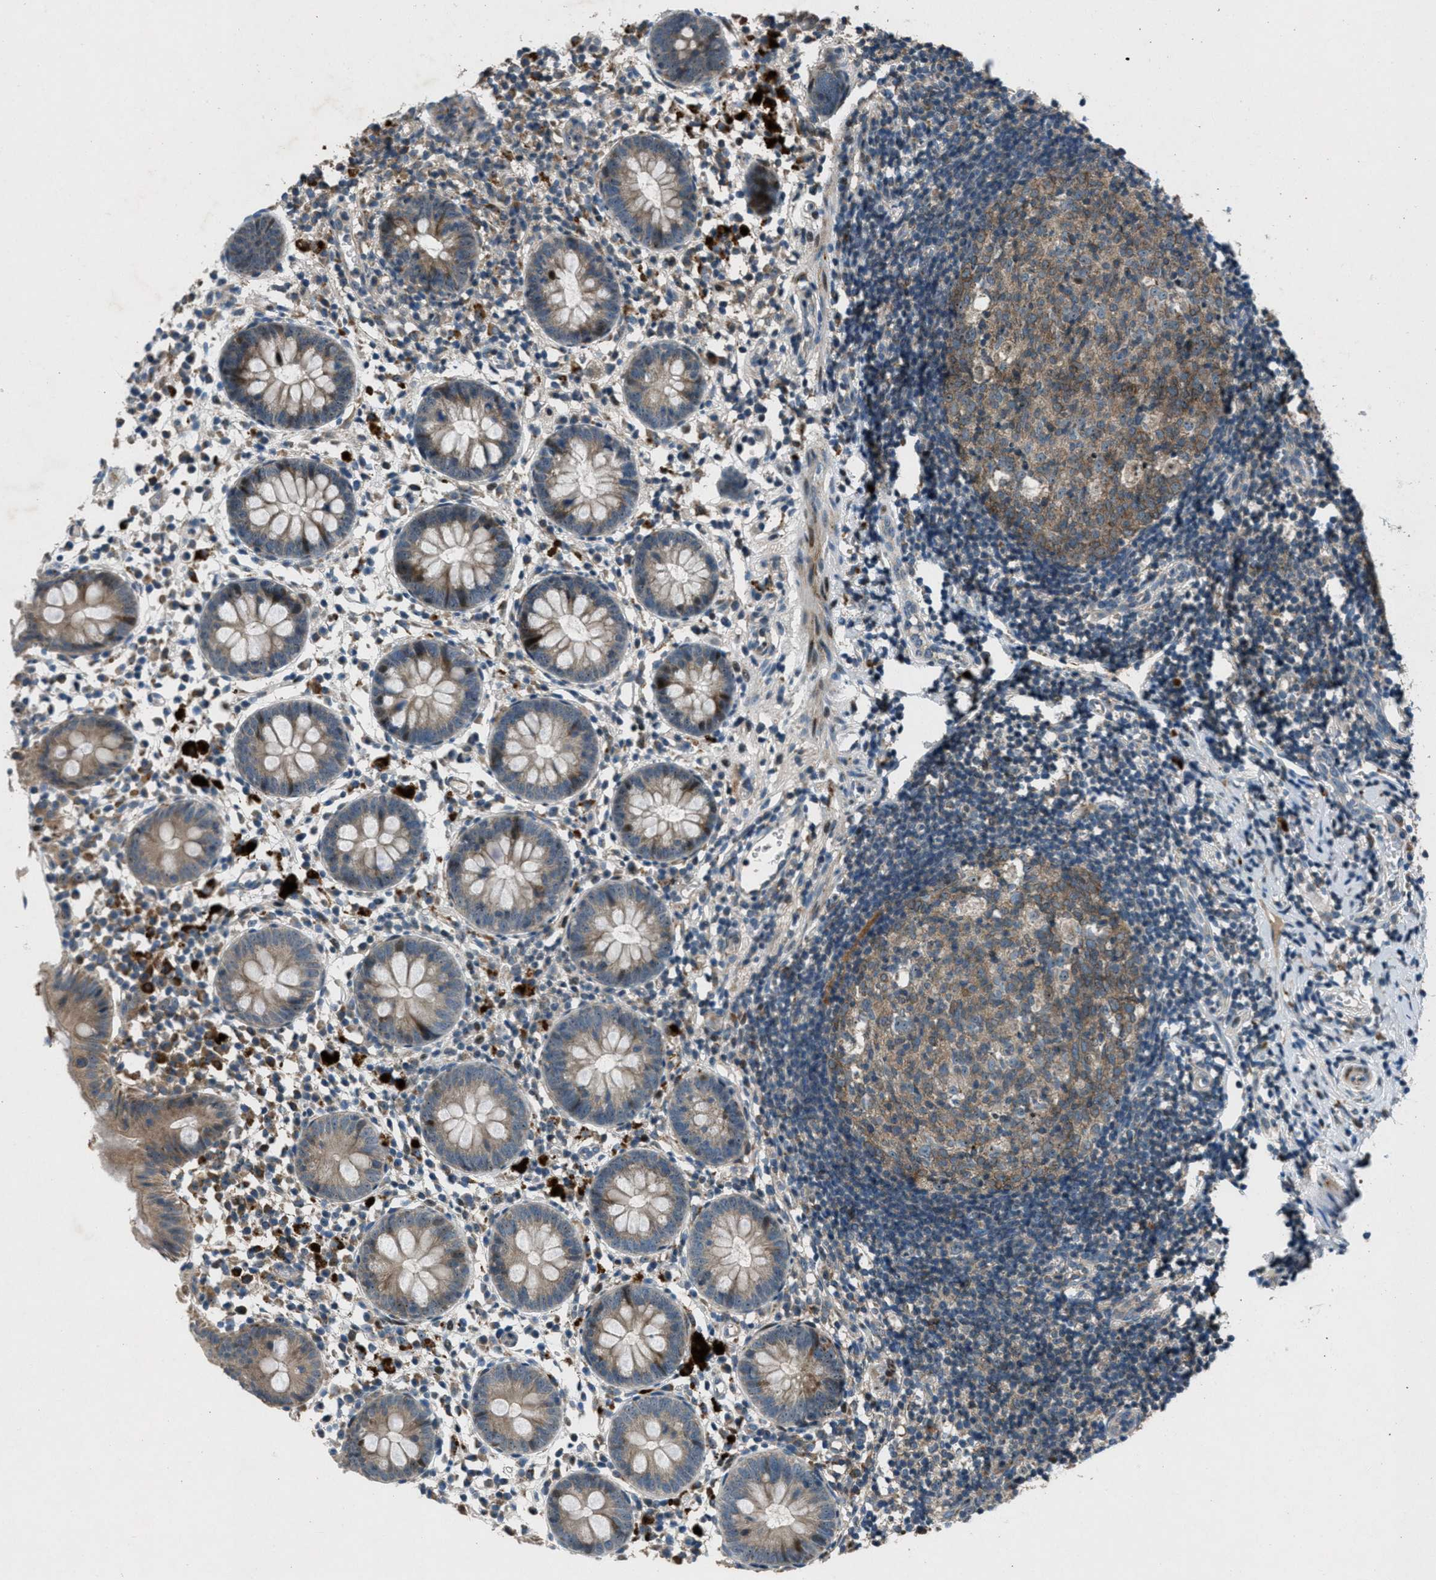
{"staining": {"intensity": "moderate", "quantity": ">75%", "location": "cytoplasmic/membranous"}, "tissue": "appendix", "cell_type": "Glandular cells", "image_type": "normal", "snomed": [{"axis": "morphology", "description": "Normal tissue, NOS"}, {"axis": "topography", "description": "Appendix"}], "caption": "Protein staining shows moderate cytoplasmic/membranous positivity in about >75% of glandular cells in normal appendix.", "gene": "CLEC2D", "patient": {"sex": "female", "age": 20}}